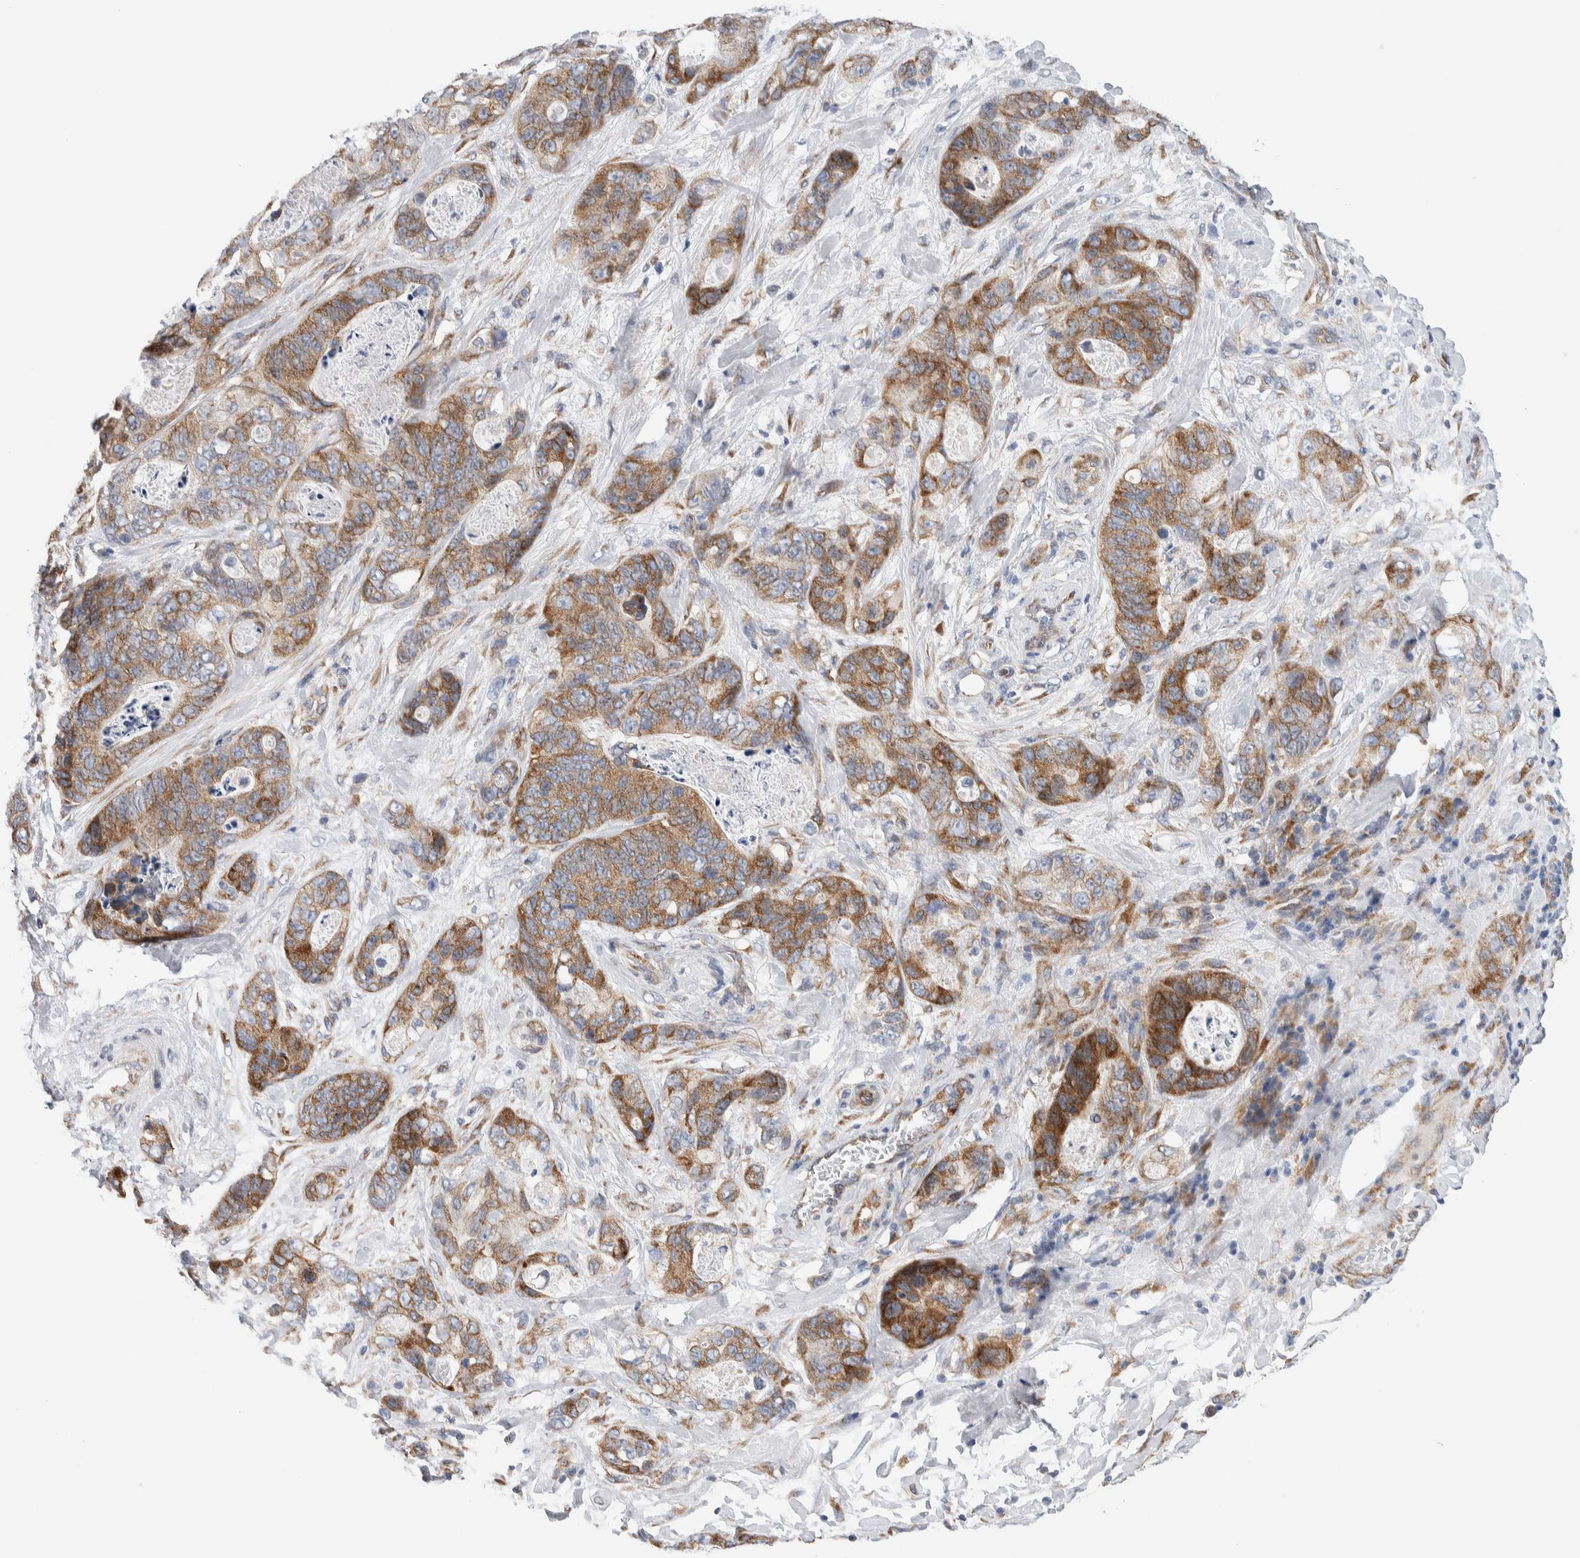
{"staining": {"intensity": "moderate", "quantity": ">75%", "location": "cytoplasmic/membranous"}, "tissue": "stomach cancer", "cell_type": "Tumor cells", "image_type": "cancer", "snomed": [{"axis": "morphology", "description": "Normal tissue, NOS"}, {"axis": "morphology", "description": "Adenocarcinoma, NOS"}, {"axis": "topography", "description": "Stomach"}], "caption": "Immunohistochemistry (IHC) (DAB (3,3'-diaminobenzidine)) staining of human stomach cancer demonstrates moderate cytoplasmic/membranous protein expression in about >75% of tumor cells.", "gene": "RACK1", "patient": {"sex": "female", "age": 89}}